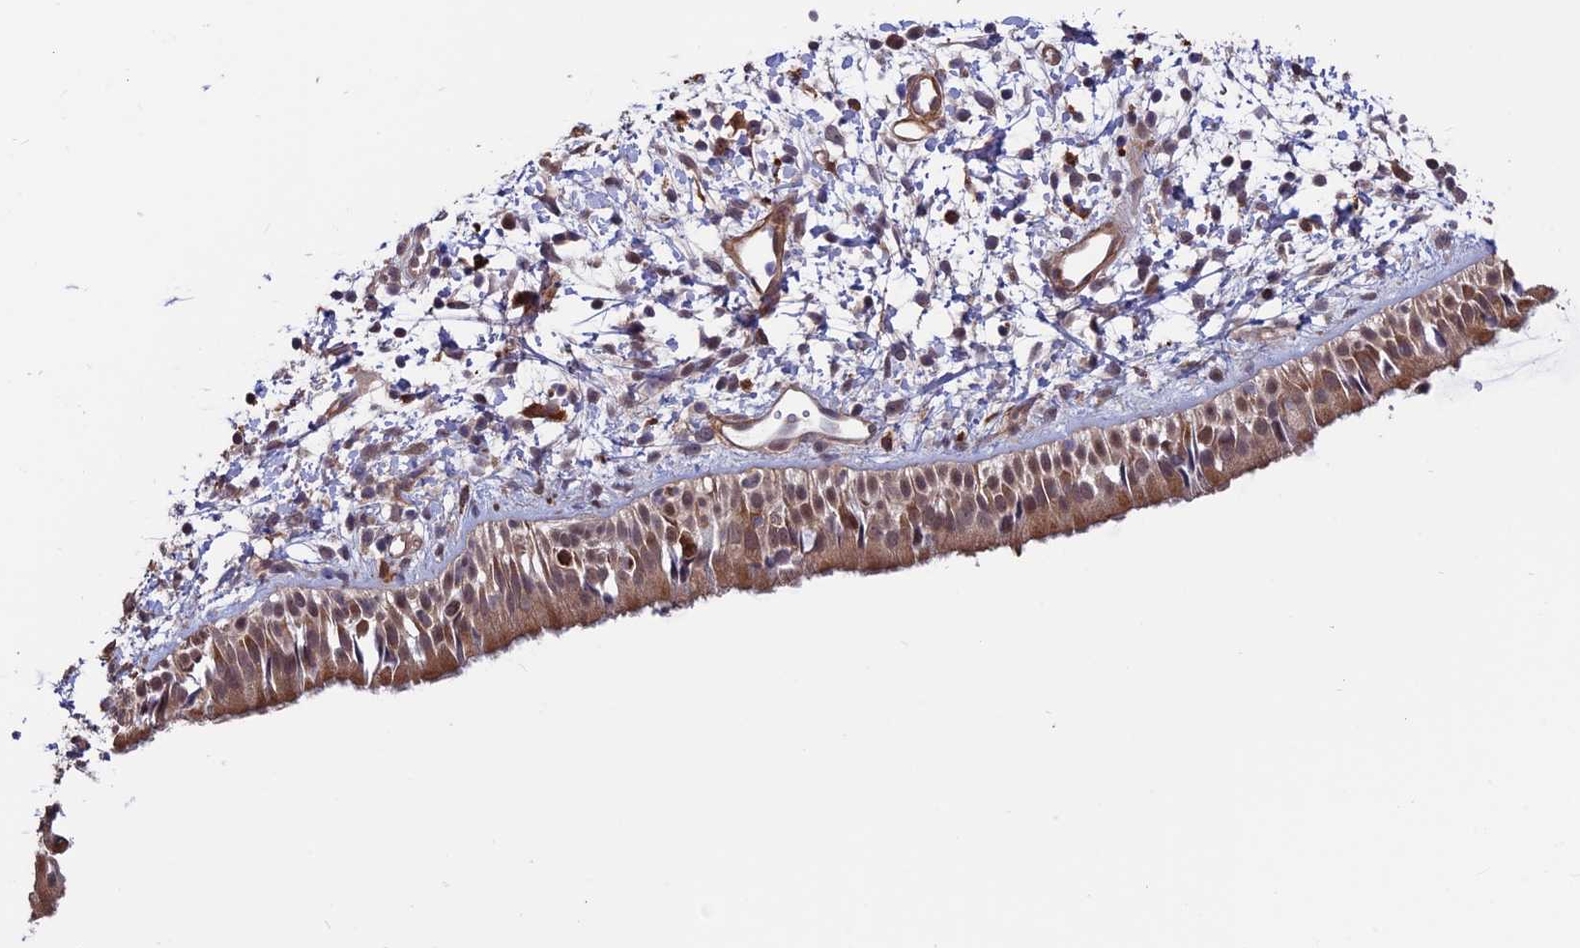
{"staining": {"intensity": "moderate", "quantity": ">75%", "location": "cytoplasmic/membranous"}, "tissue": "nasopharynx", "cell_type": "Respiratory epithelial cells", "image_type": "normal", "snomed": [{"axis": "morphology", "description": "Normal tissue, NOS"}, {"axis": "topography", "description": "Nasopharynx"}], "caption": "Immunohistochemistry (IHC) staining of unremarkable nasopharynx, which demonstrates medium levels of moderate cytoplasmic/membranous positivity in approximately >75% of respiratory epithelial cells indicating moderate cytoplasmic/membranous protein staining. The staining was performed using DAB (brown) for protein detection and nuclei were counterstained in hematoxylin (blue).", "gene": "MAST2", "patient": {"sex": "male", "age": 22}}